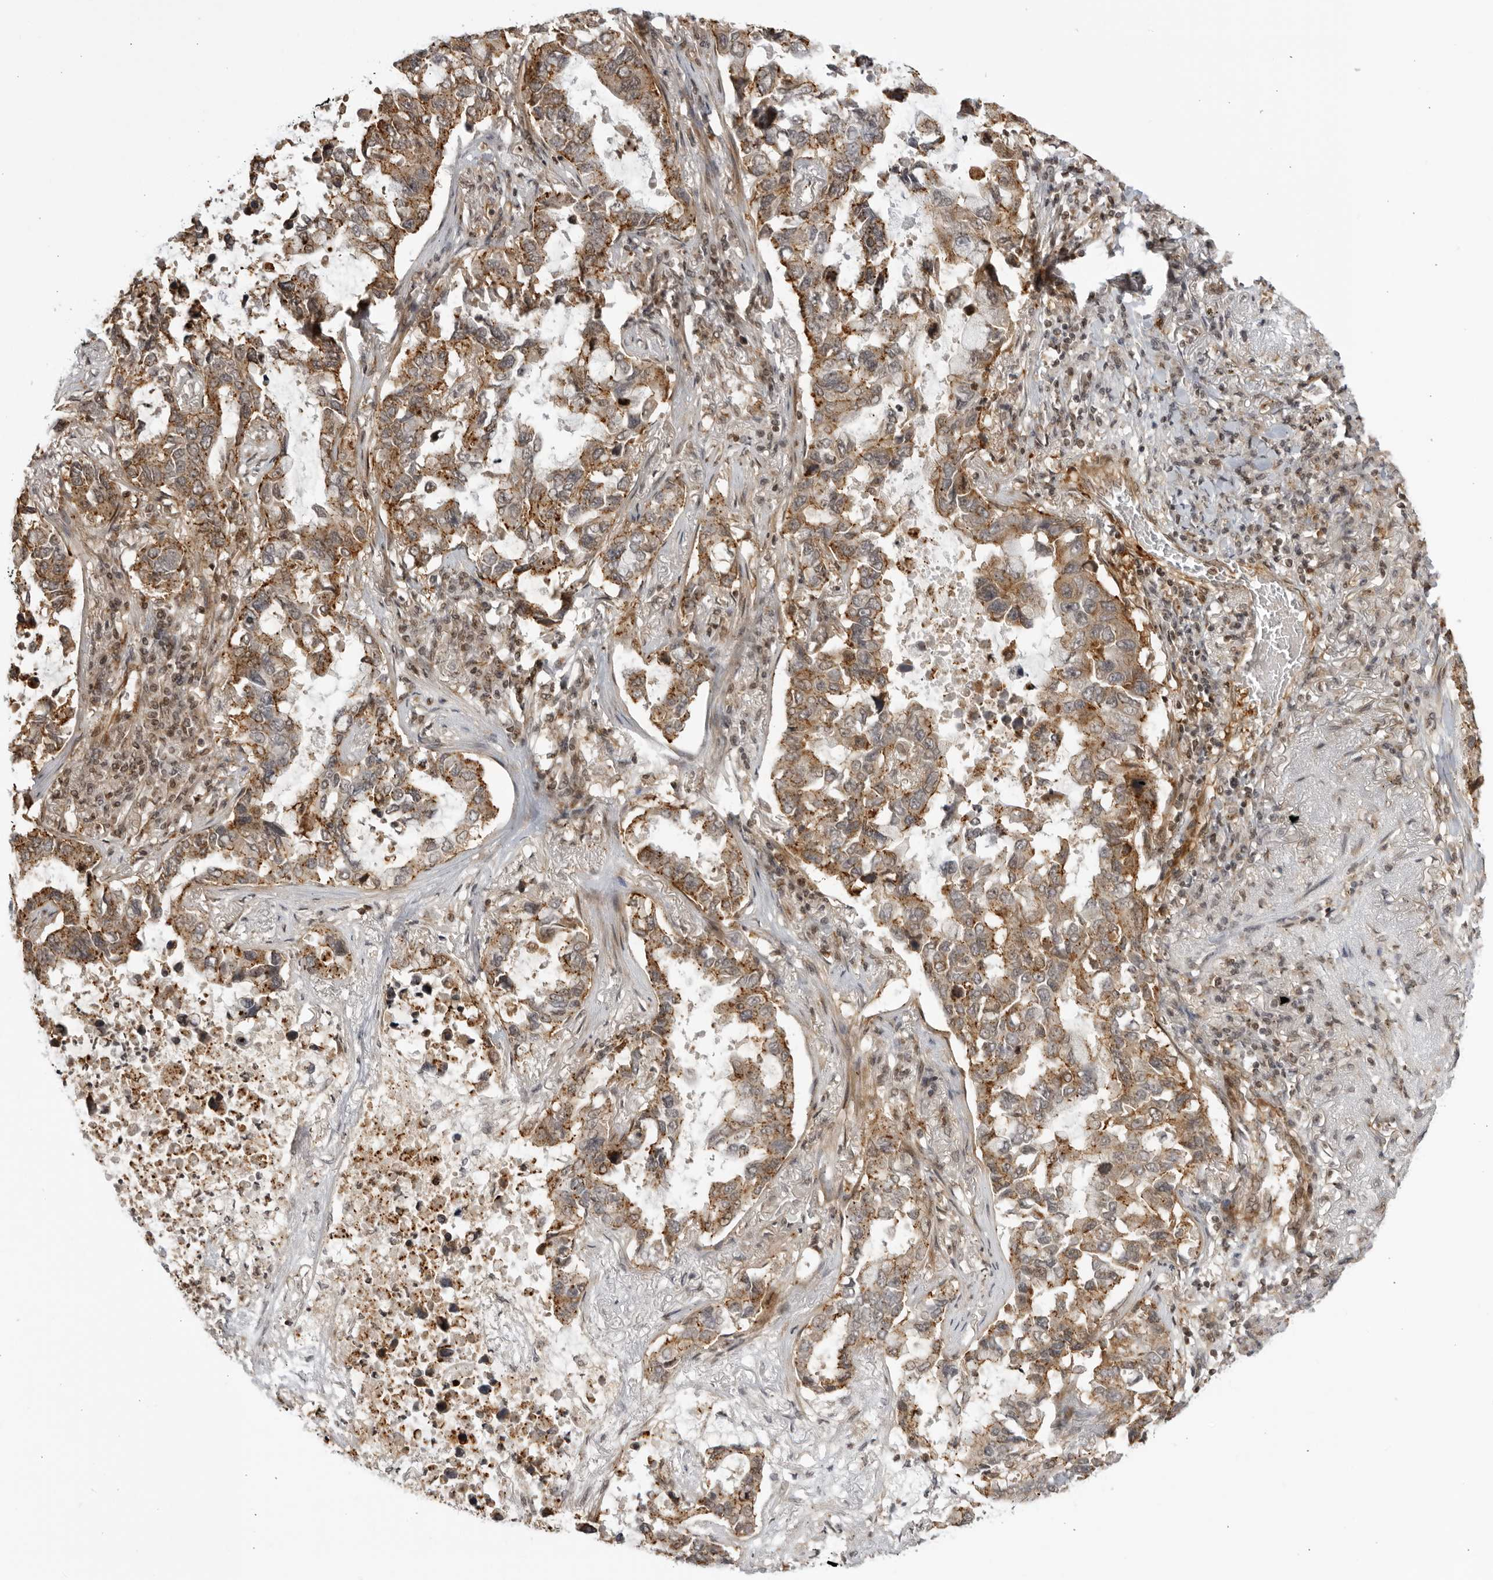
{"staining": {"intensity": "moderate", "quantity": ">75%", "location": "cytoplasmic/membranous"}, "tissue": "lung cancer", "cell_type": "Tumor cells", "image_type": "cancer", "snomed": [{"axis": "morphology", "description": "Adenocarcinoma, NOS"}, {"axis": "topography", "description": "Lung"}], "caption": "Moderate cytoplasmic/membranous positivity for a protein is appreciated in about >75% of tumor cells of adenocarcinoma (lung) using immunohistochemistry.", "gene": "TCF21", "patient": {"sex": "male", "age": 64}}